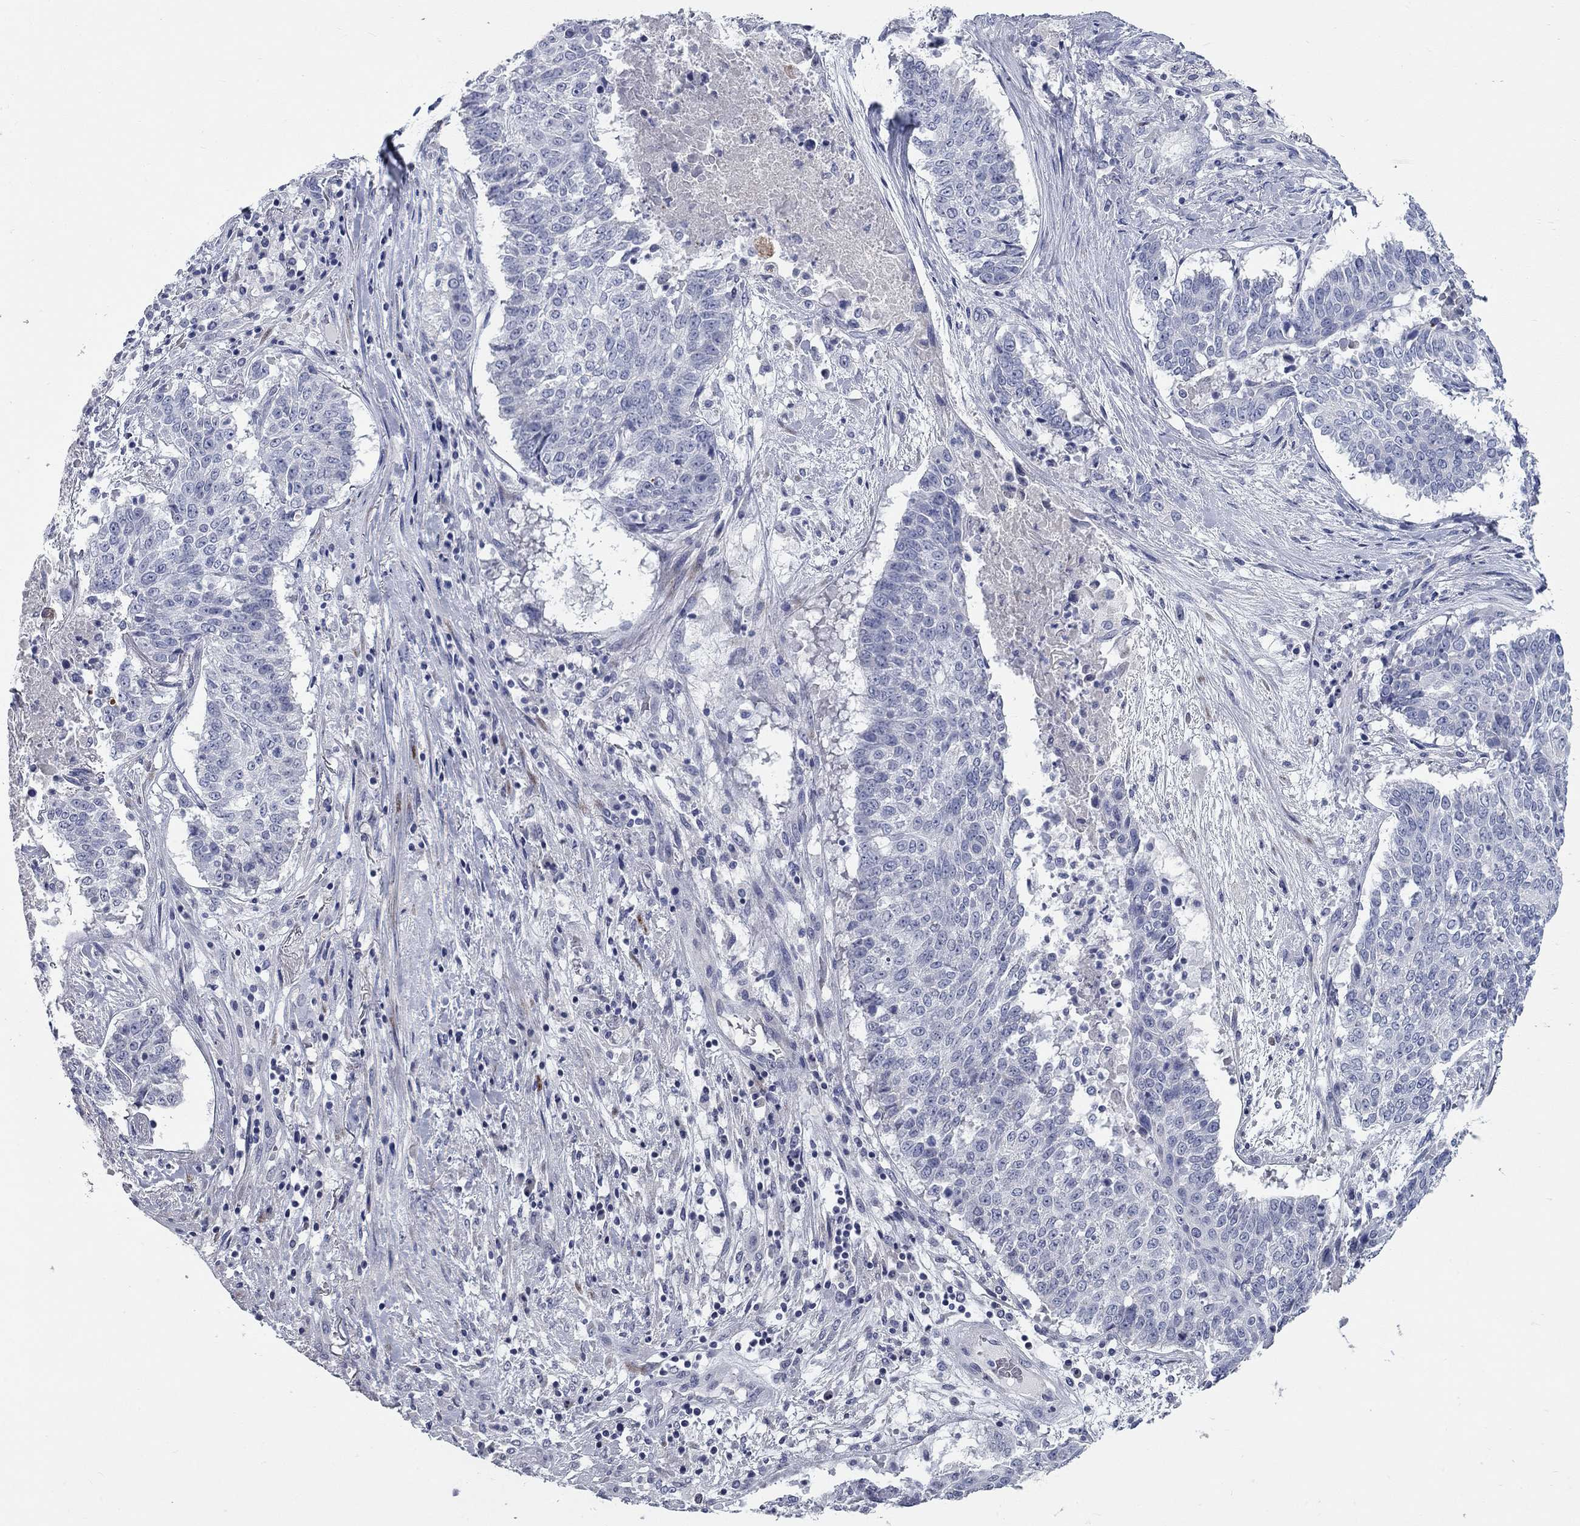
{"staining": {"intensity": "negative", "quantity": "none", "location": "none"}, "tissue": "lung cancer", "cell_type": "Tumor cells", "image_type": "cancer", "snomed": [{"axis": "morphology", "description": "Squamous cell carcinoma, NOS"}, {"axis": "topography", "description": "Lung"}], "caption": "Human lung squamous cell carcinoma stained for a protein using immunohistochemistry (IHC) shows no expression in tumor cells.", "gene": "SYT12", "patient": {"sex": "male", "age": 64}}